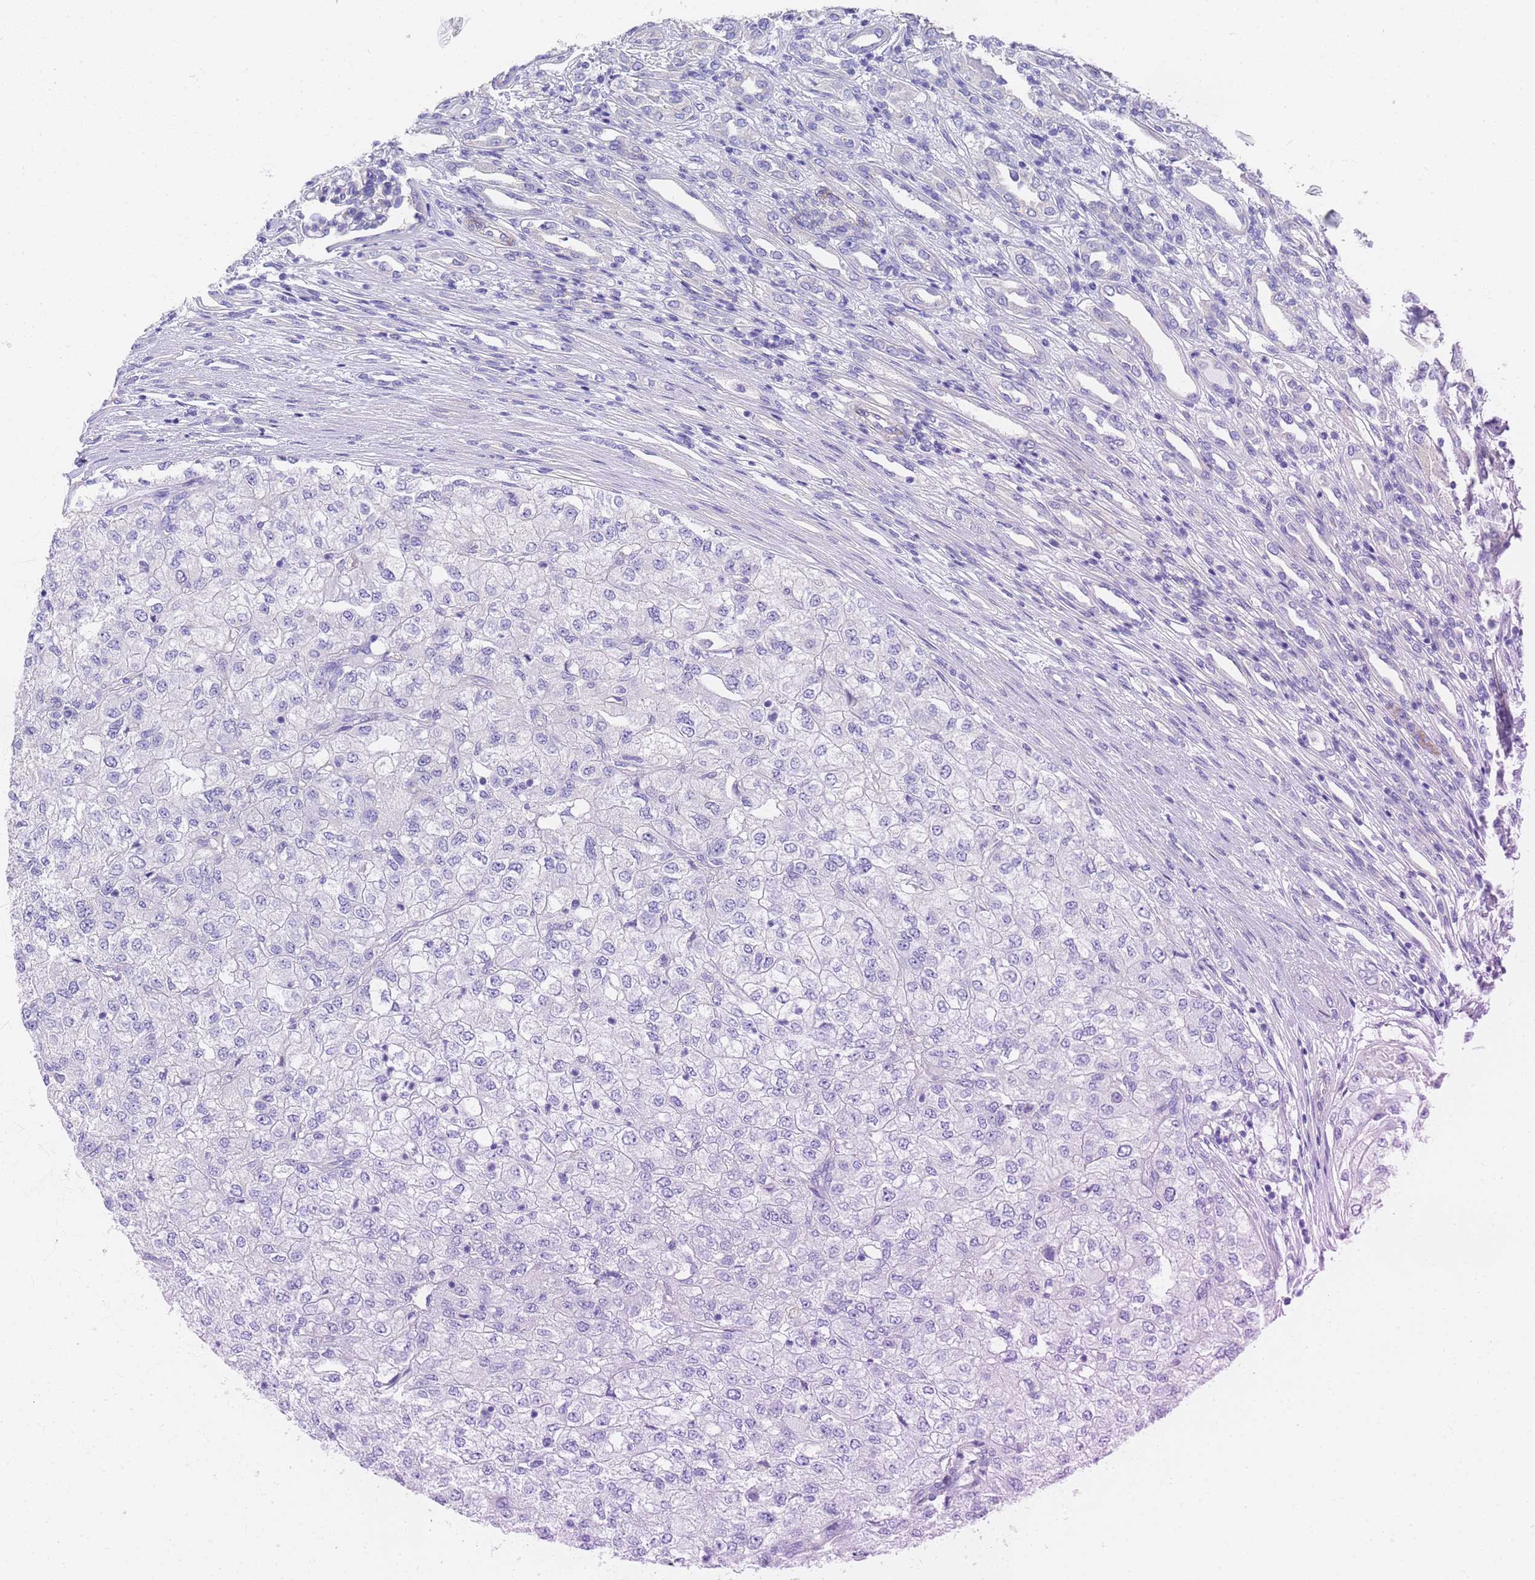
{"staining": {"intensity": "negative", "quantity": "none", "location": "none"}, "tissue": "renal cancer", "cell_type": "Tumor cells", "image_type": "cancer", "snomed": [{"axis": "morphology", "description": "Adenocarcinoma, NOS"}, {"axis": "topography", "description": "Kidney"}], "caption": "This is an IHC micrograph of renal adenocarcinoma. There is no expression in tumor cells.", "gene": "TUBB1", "patient": {"sex": "female", "age": 54}}